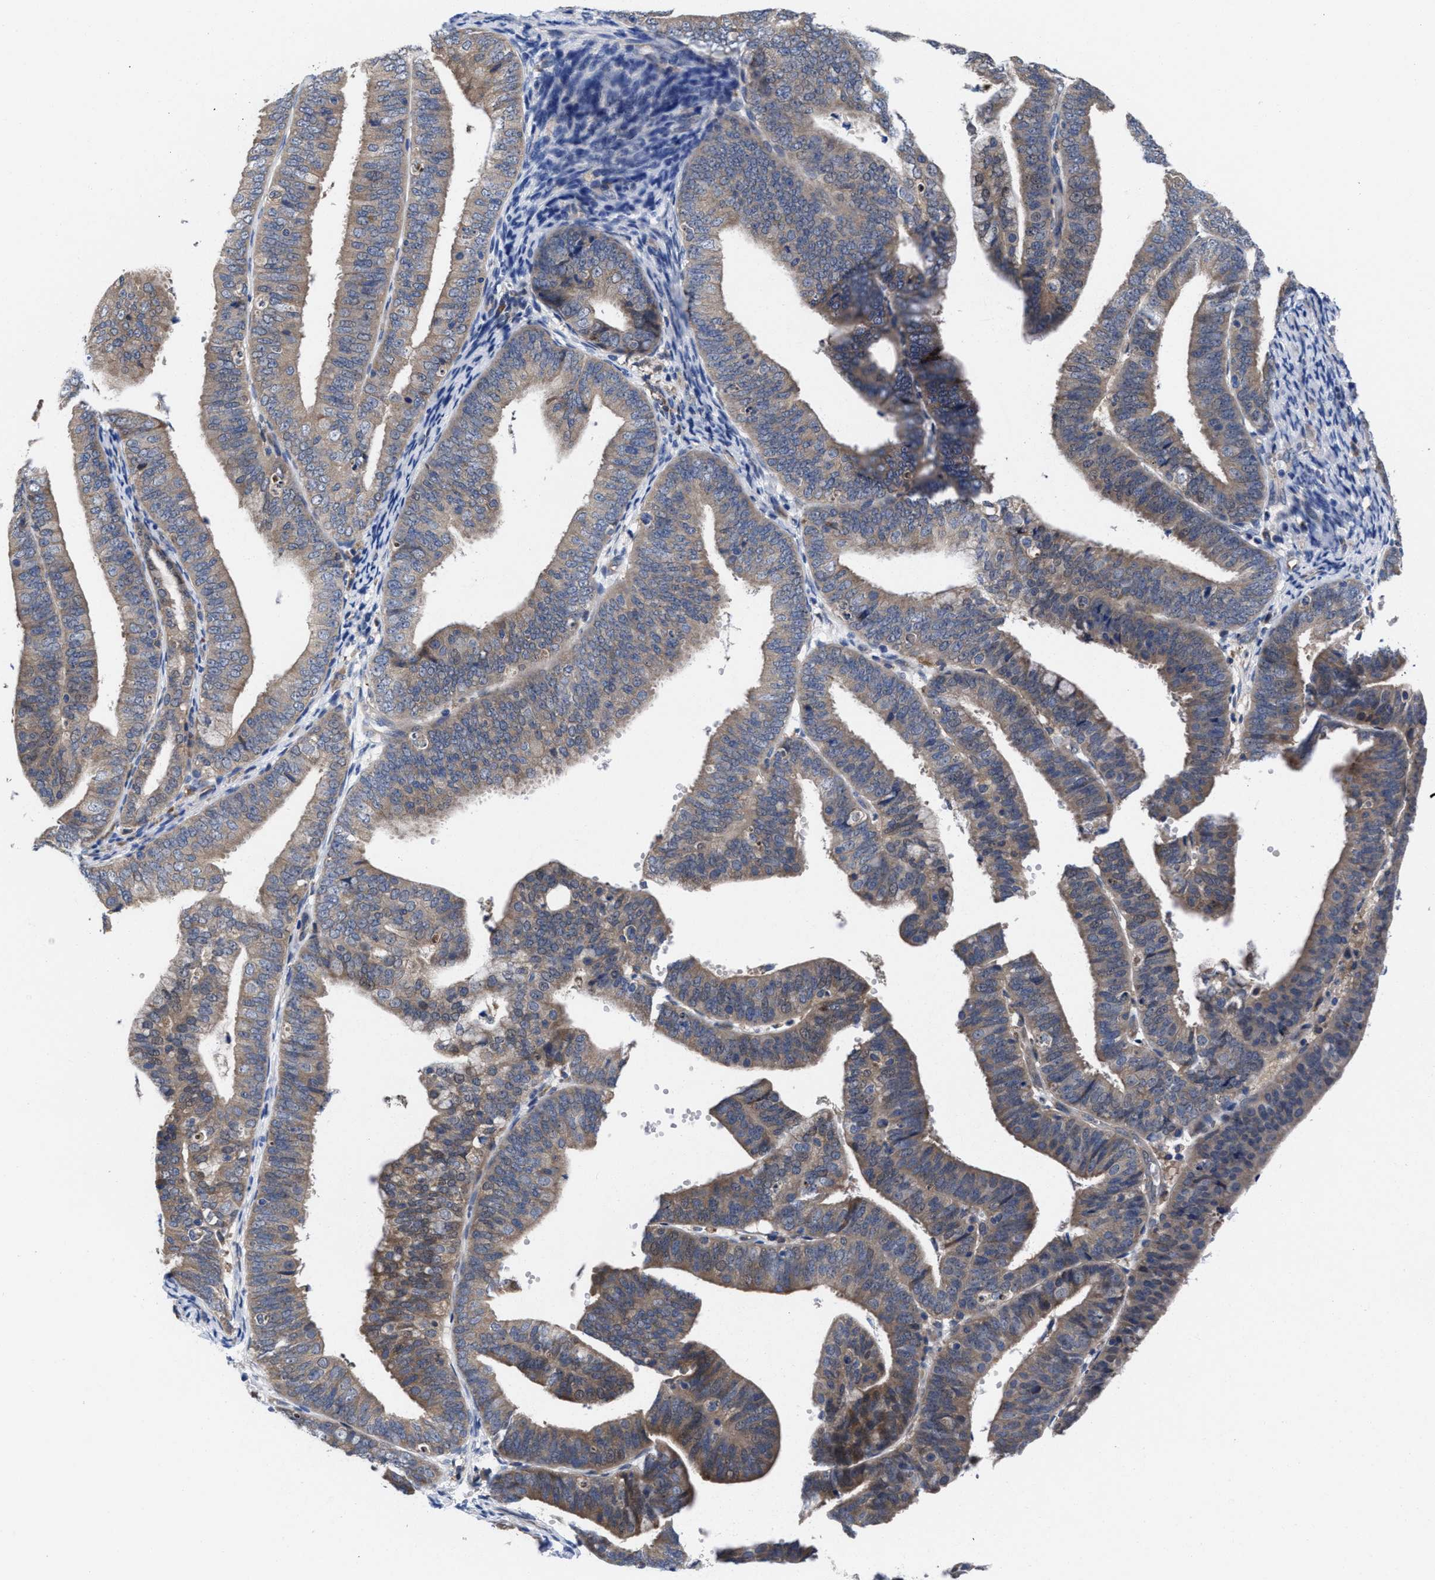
{"staining": {"intensity": "weak", "quantity": "25%-75%", "location": "cytoplasmic/membranous"}, "tissue": "endometrial cancer", "cell_type": "Tumor cells", "image_type": "cancer", "snomed": [{"axis": "morphology", "description": "Adenocarcinoma, NOS"}, {"axis": "topography", "description": "Endometrium"}], "caption": "This is an image of immunohistochemistry (IHC) staining of endometrial adenocarcinoma, which shows weak expression in the cytoplasmic/membranous of tumor cells.", "gene": "TXNDC17", "patient": {"sex": "female", "age": 63}}